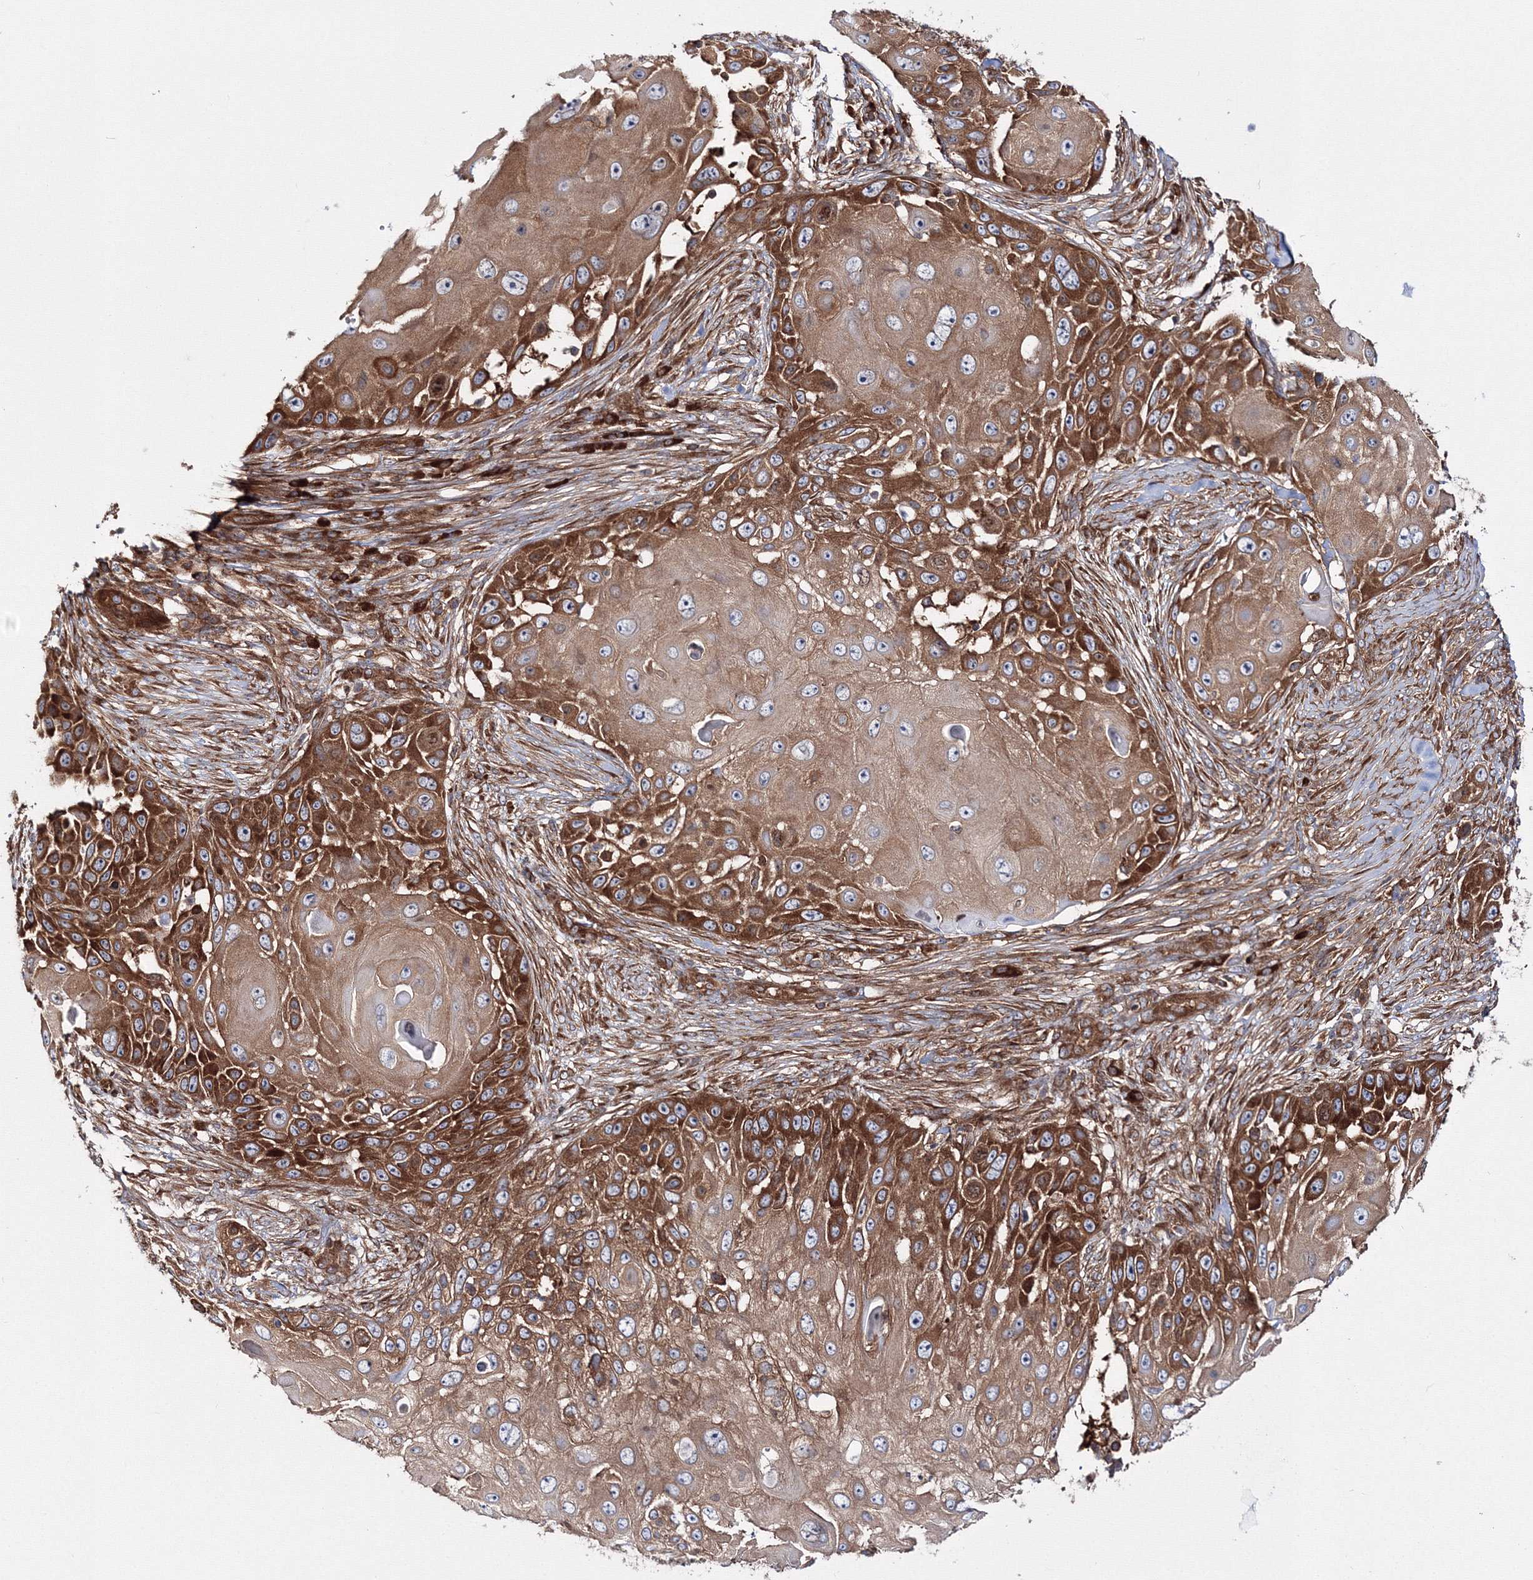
{"staining": {"intensity": "strong", "quantity": ">75%", "location": "cytoplasmic/membranous"}, "tissue": "skin cancer", "cell_type": "Tumor cells", "image_type": "cancer", "snomed": [{"axis": "morphology", "description": "Squamous cell carcinoma, NOS"}, {"axis": "topography", "description": "Skin"}], "caption": "A high amount of strong cytoplasmic/membranous positivity is appreciated in about >75% of tumor cells in skin cancer (squamous cell carcinoma) tissue.", "gene": "HARS1", "patient": {"sex": "female", "age": 44}}